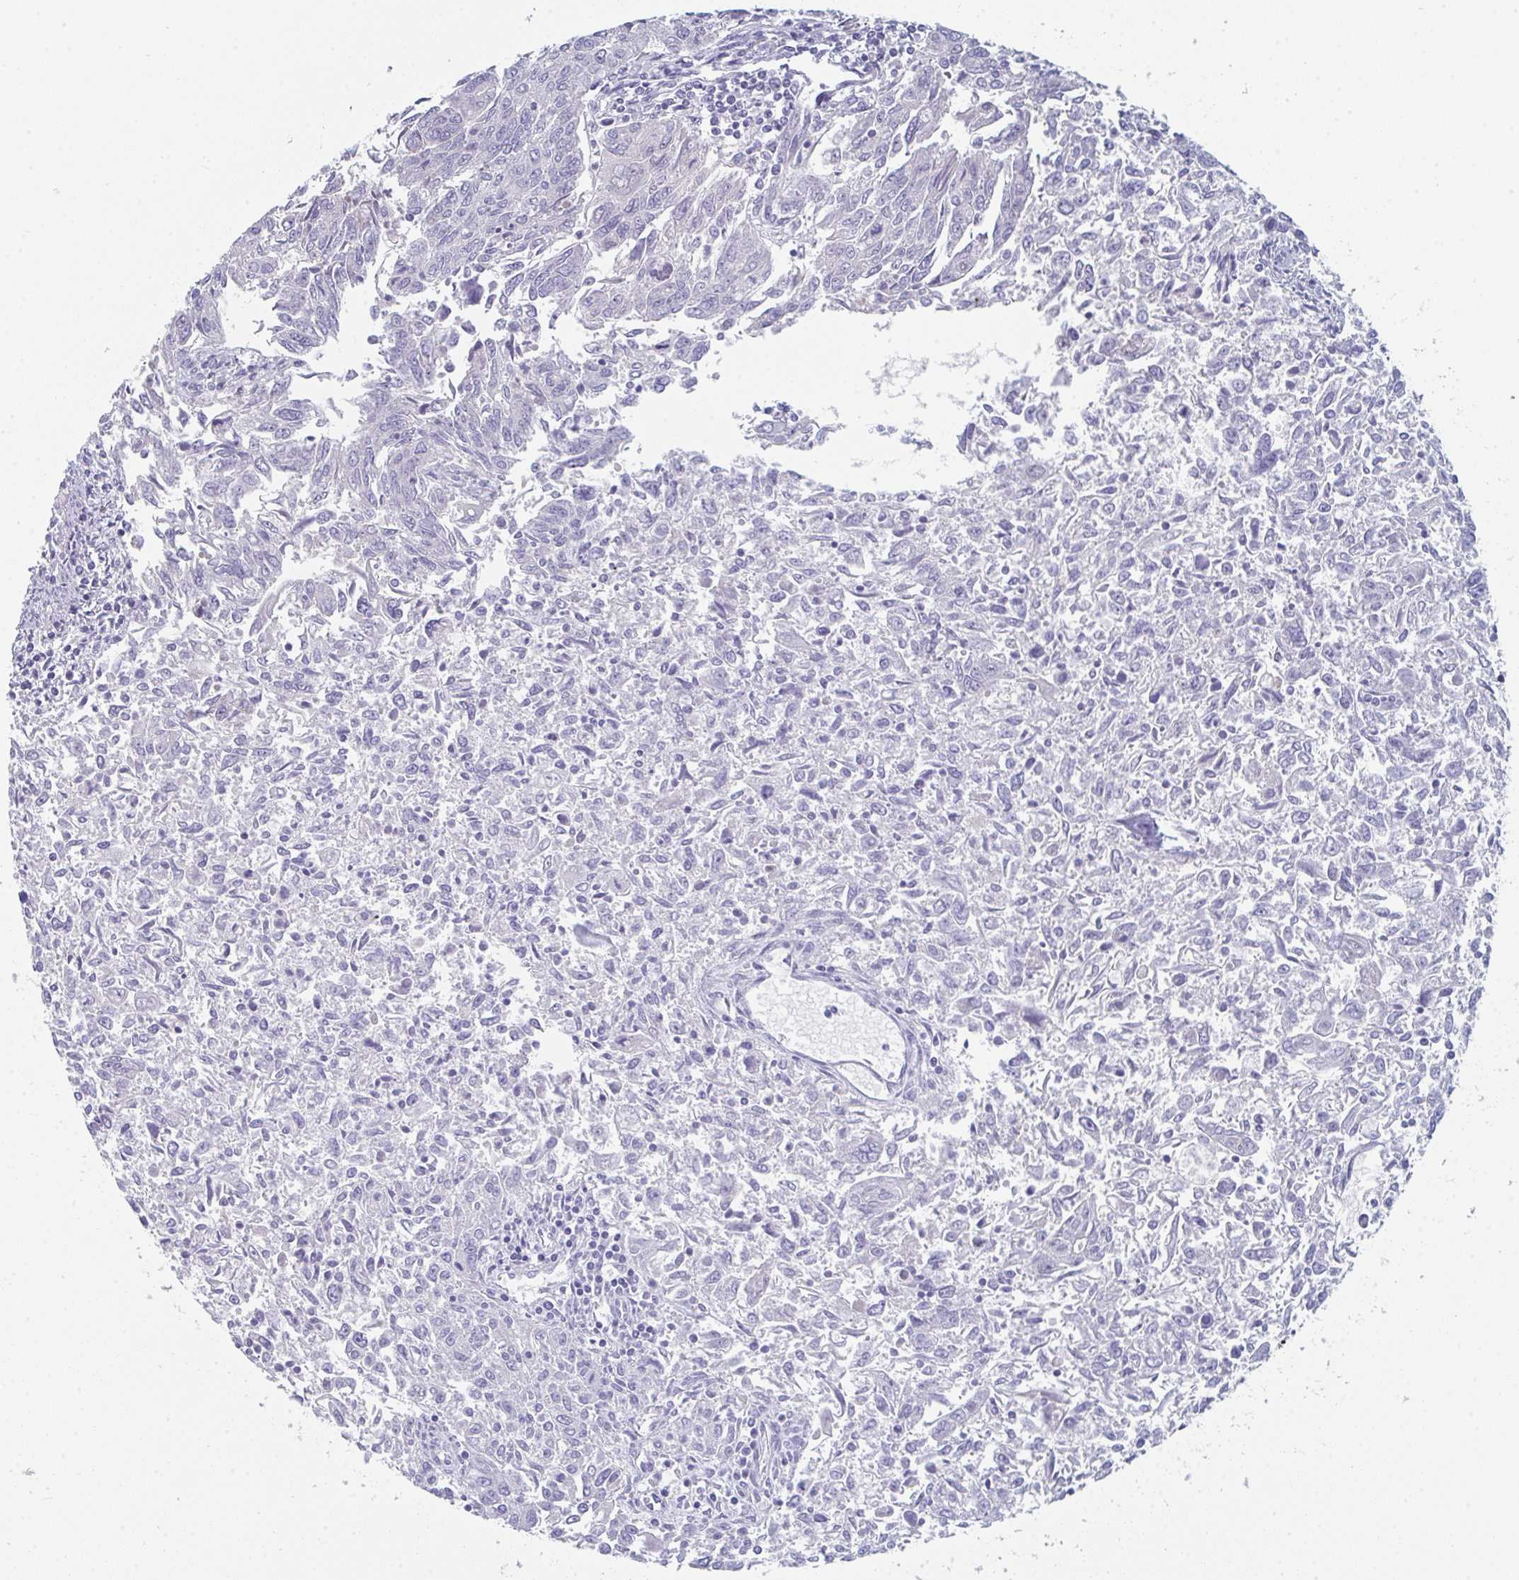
{"staining": {"intensity": "negative", "quantity": "none", "location": "none"}, "tissue": "endometrial cancer", "cell_type": "Tumor cells", "image_type": "cancer", "snomed": [{"axis": "morphology", "description": "Adenocarcinoma, NOS"}, {"axis": "topography", "description": "Endometrium"}], "caption": "This is an immunohistochemistry histopathology image of endometrial cancer. There is no staining in tumor cells.", "gene": "RUBCN", "patient": {"sex": "female", "age": 42}}